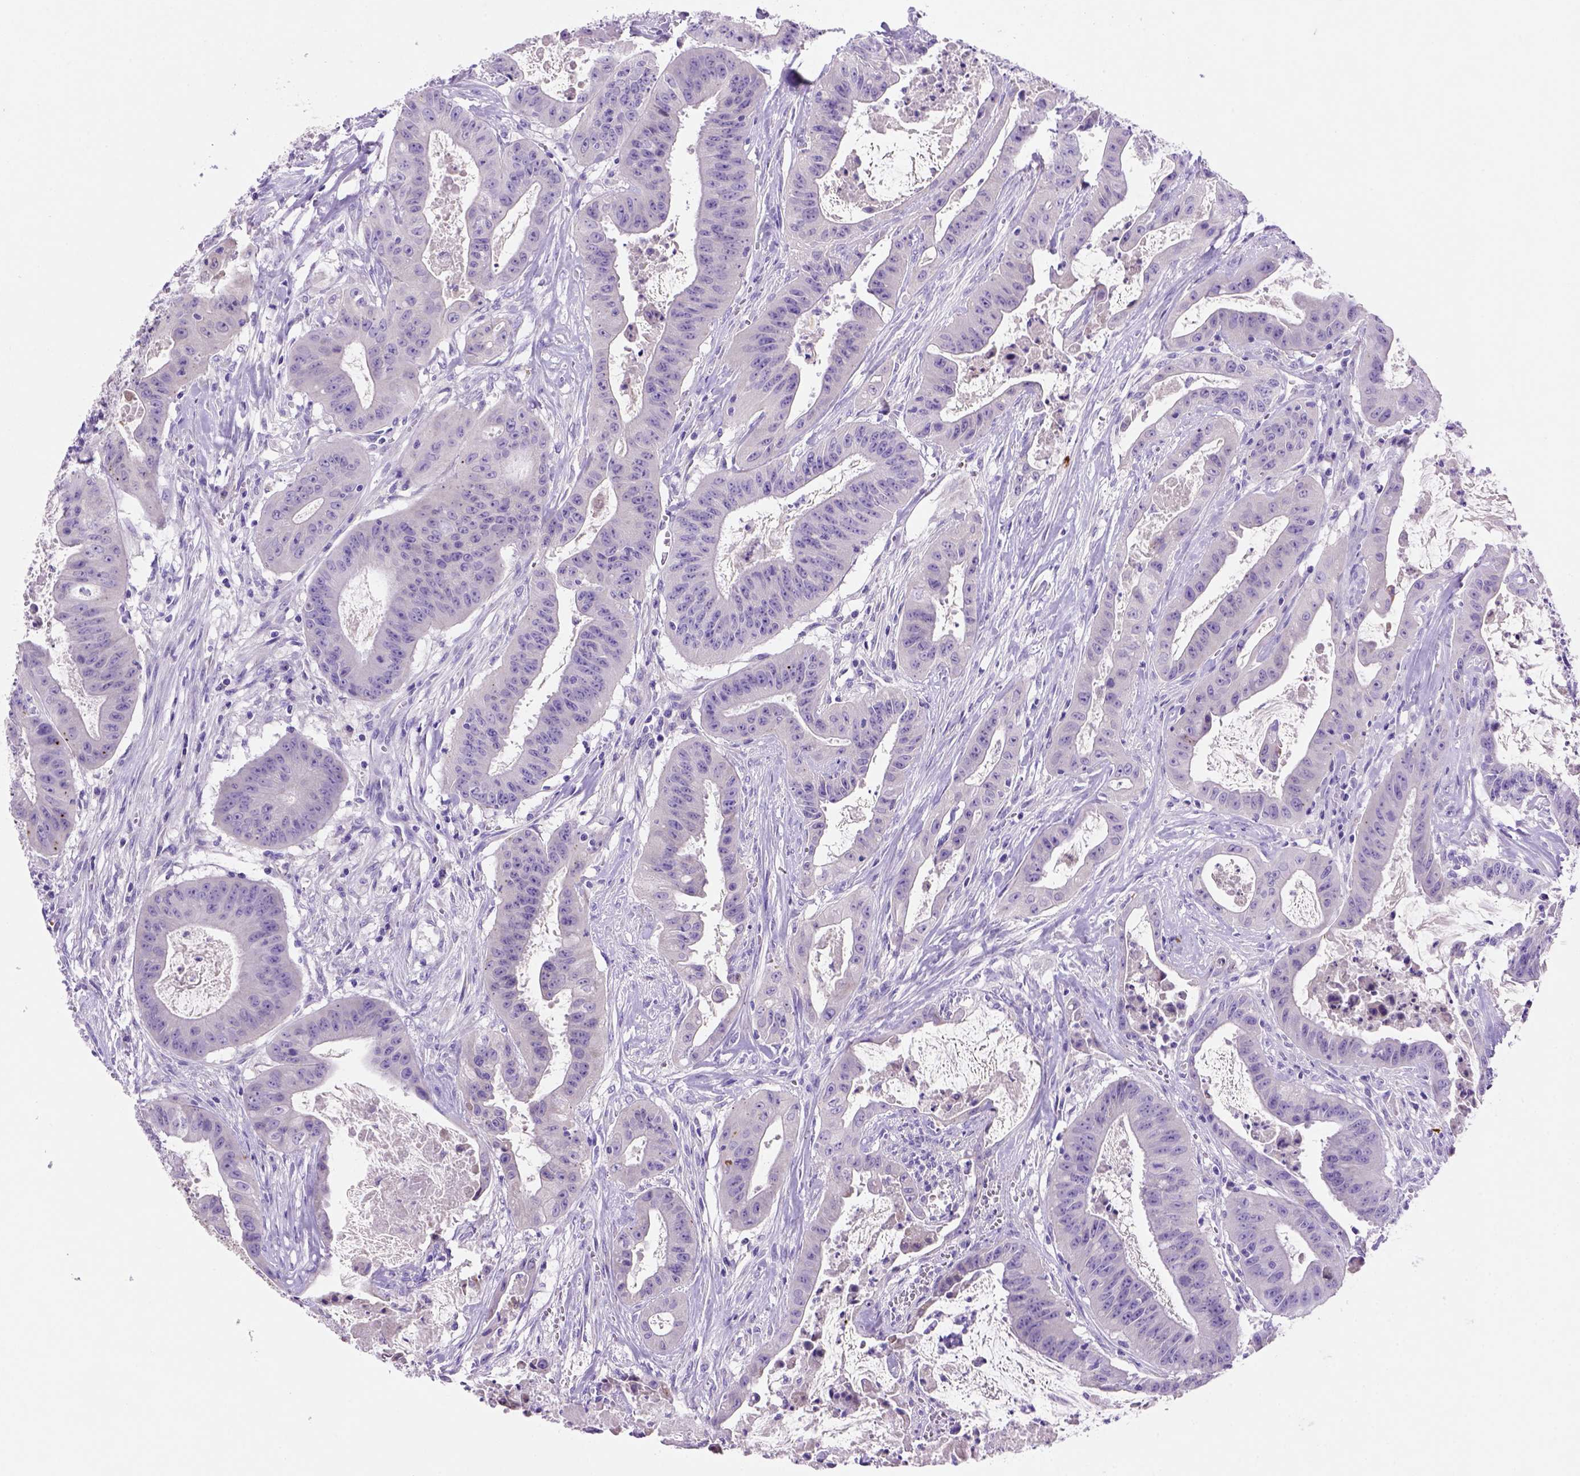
{"staining": {"intensity": "negative", "quantity": "none", "location": "none"}, "tissue": "colorectal cancer", "cell_type": "Tumor cells", "image_type": "cancer", "snomed": [{"axis": "morphology", "description": "Adenocarcinoma, NOS"}, {"axis": "topography", "description": "Colon"}], "caption": "Adenocarcinoma (colorectal) stained for a protein using IHC exhibits no expression tumor cells.", "gene": "SIRPD", "patient": {"sex": "male", "age": 33}}